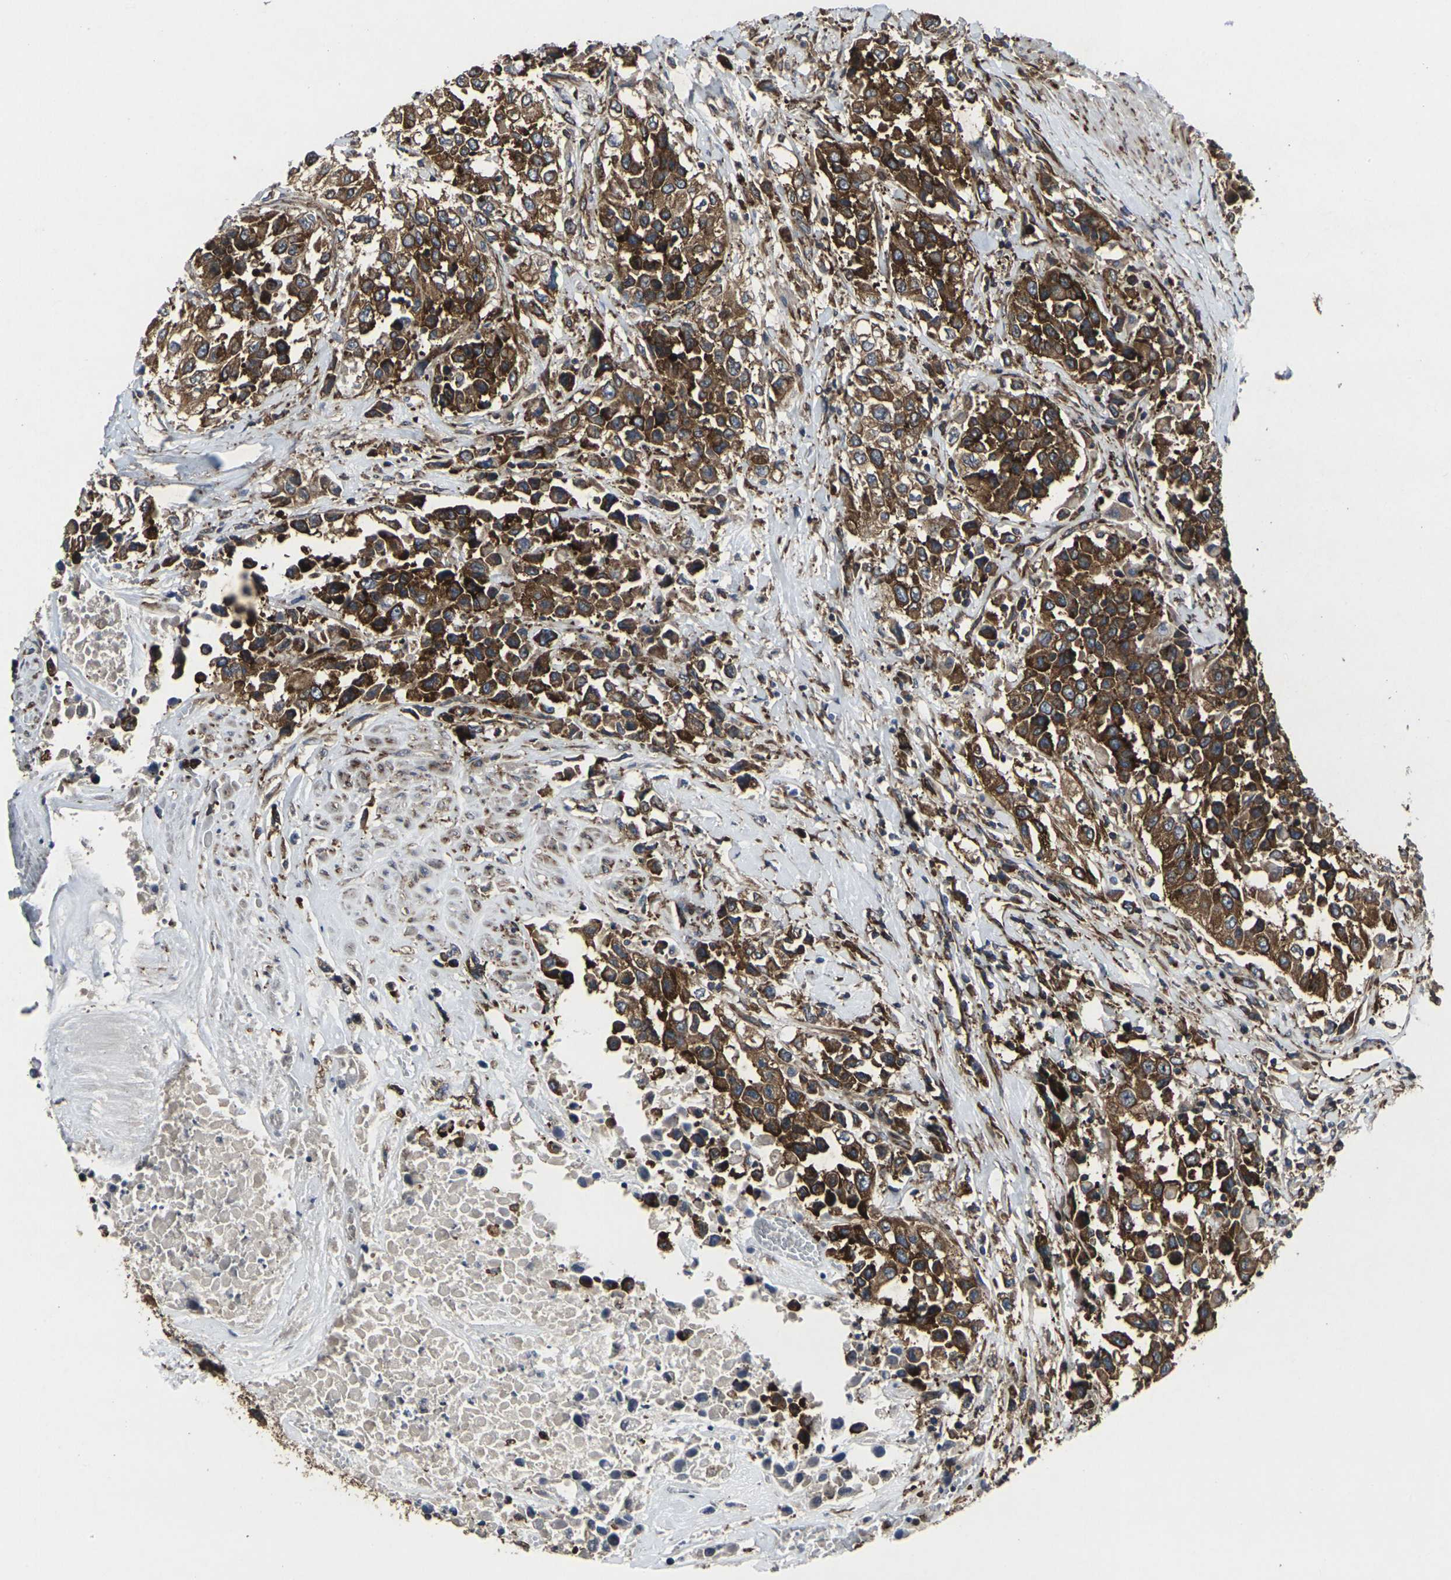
{"staining": {"intensity": "strong", "quantity": ">75%", "location": "cytoplasmic/membranous"}, "tissue": "urothelial cancer", "cell_type": "Tumor cells", "image_type": "cancer", "snomed": [{"axis": "morphology", "description": "Urothelial carcinoma, High grade"}, {"axis": "topography", "description": "Urinary bladder"}], "caption": "A high amount of strong cytoplasmic/membranous expression is present in about >75% of tumor cells in high-grade urothelial carcinoma tissue. Nuclei are stained in blue.", "gene": "MARCHF2", "patient": {"sex": "female", "age": 80}}